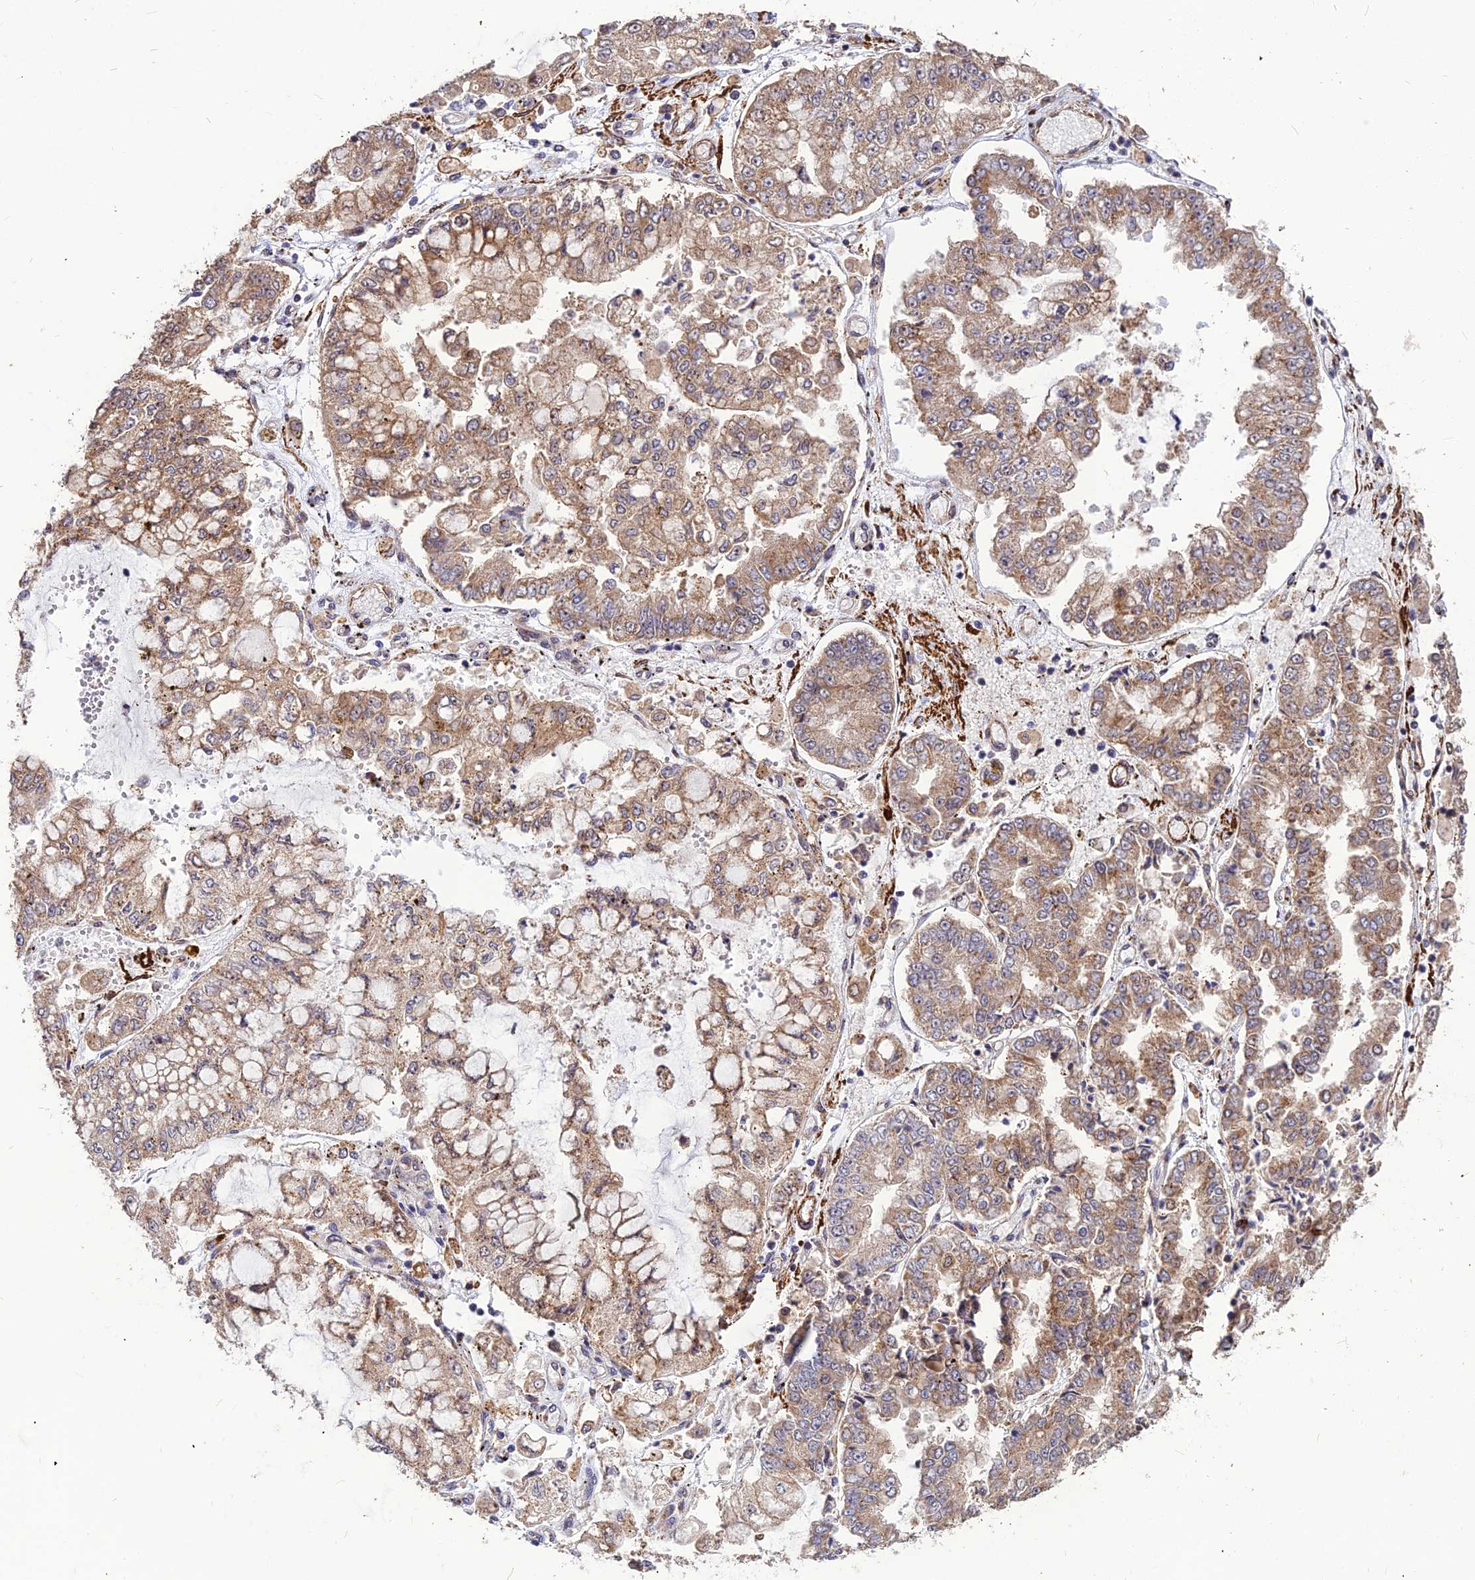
{"staining": {"intensity": "moderate", "quantity": ">75%", "location": "cytoplasmic/membranous"}, "tissue": "stomach cancer", "cell_type": "Tumor cells", "image_type": "cancer", "snomed": [{"axis": "morphology", "description": "Adenocarcinoma, NOS"}, {"axis": "topography", "description": "Stomach"}], "caption": "DAB immunohistochemical staining of human stomach cancer (adenocarcinoma) shows moderate cytoplasmic/membranous protein staining in about >75% of tumor cells. Using DAB (brown) and hematoxylin (blue) stains, captured at high magnification using brightfield microscopy.", "gene": "LEKR1", "patient": {"sex": "male", "age": 76}}